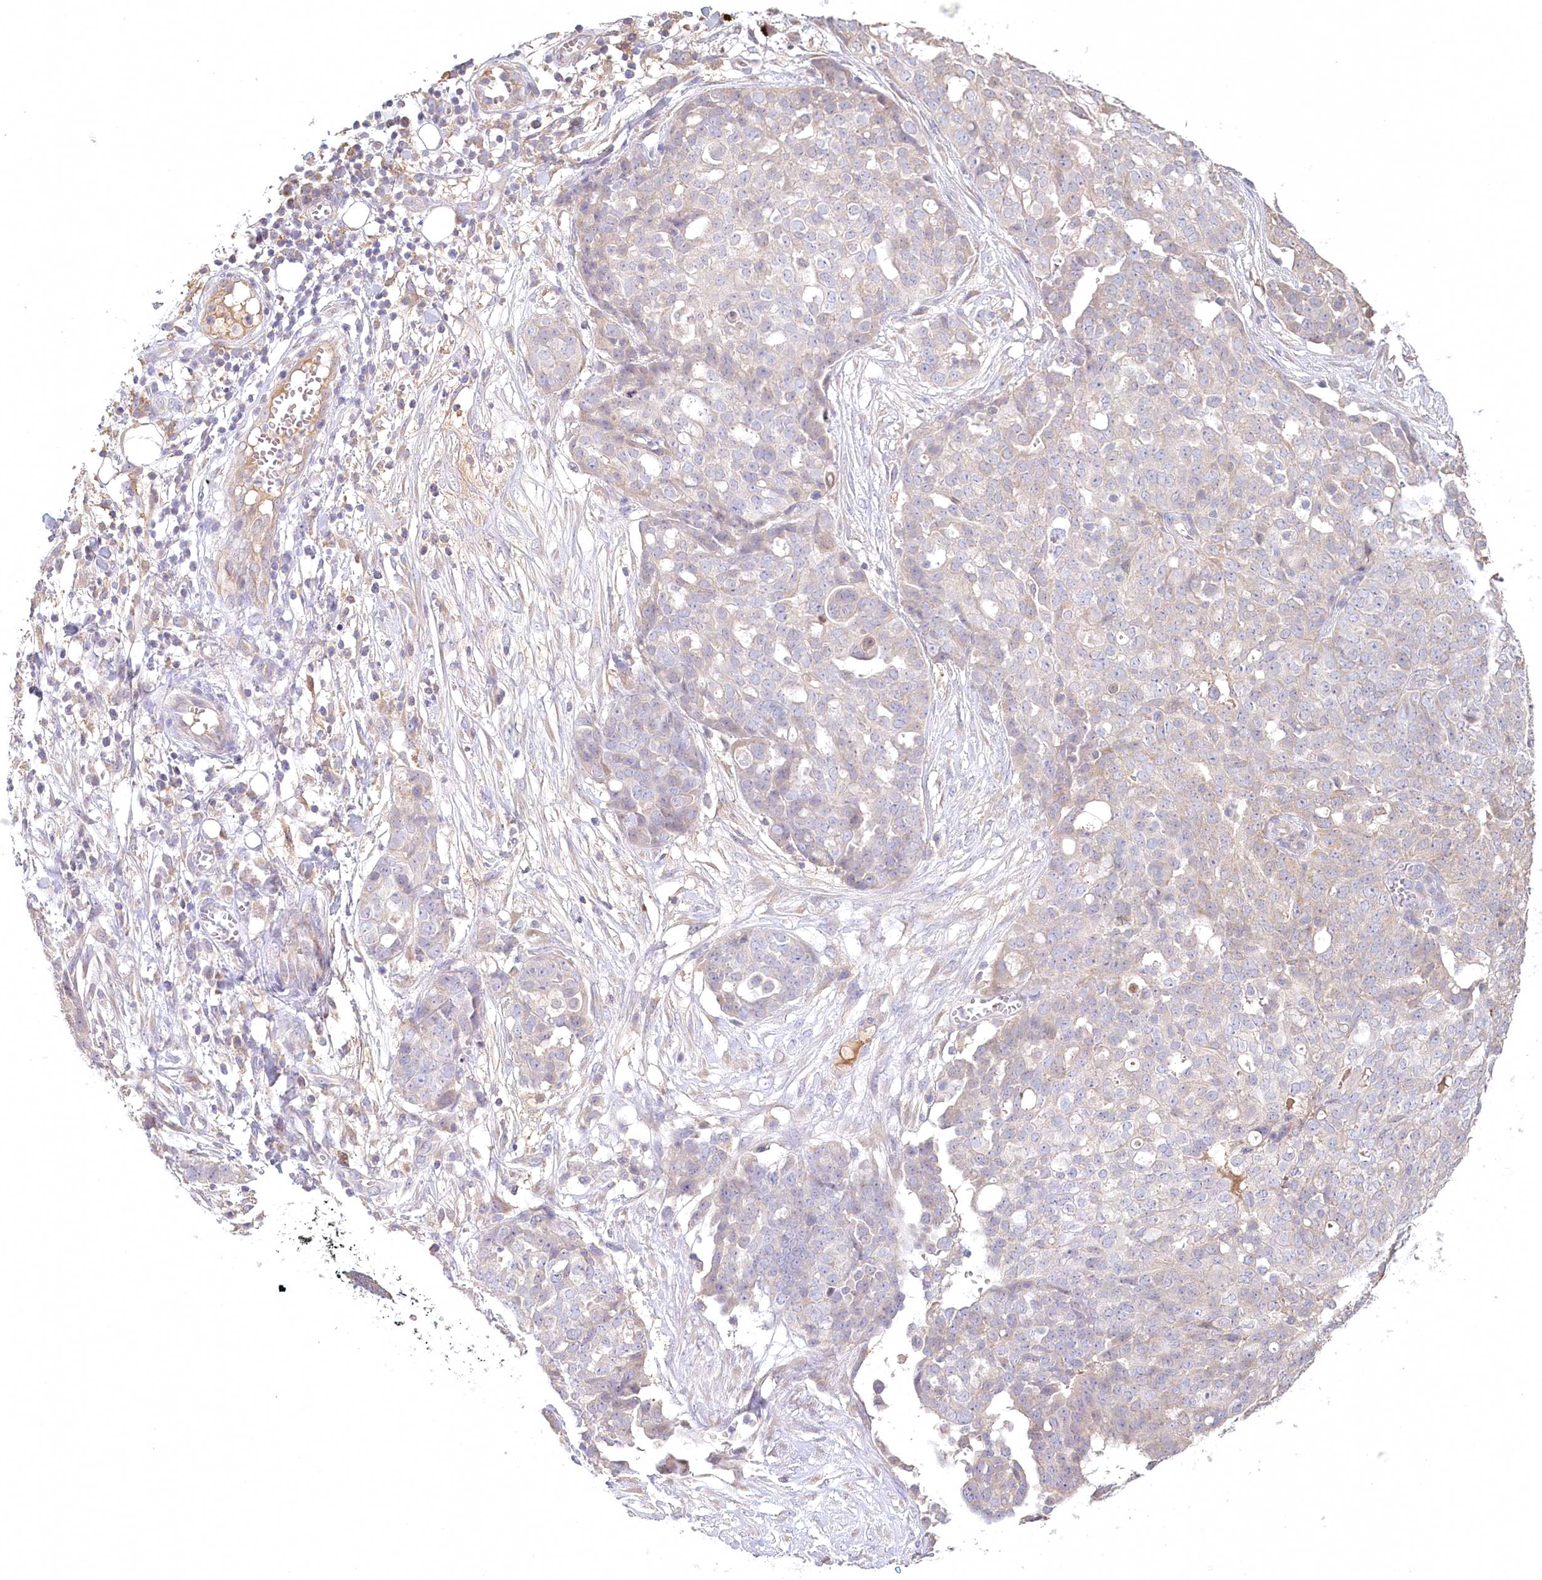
{"staining": {"intensity": "negative", "quantity": "none", "location": "none"}, "tissue": "ovarian cancer", "cell_type": "Tumor cells", "image_type": "cancer", "snomed": [{"axis": "morphology", "description": "Cystadenocarcinoma, serous, NOS"}, {"axis": "topography", "description": "Soft tissue"}, {"axis": "topography", "description": "Ovary"}], "caption": "DAB immunohistochemical staining of ovarian cancer (serous cystadenocarcinoma) reveals no significant staining in tumor cells.", "gene": "VSIG1", "patient": {"sex": "female", "age": 57}}